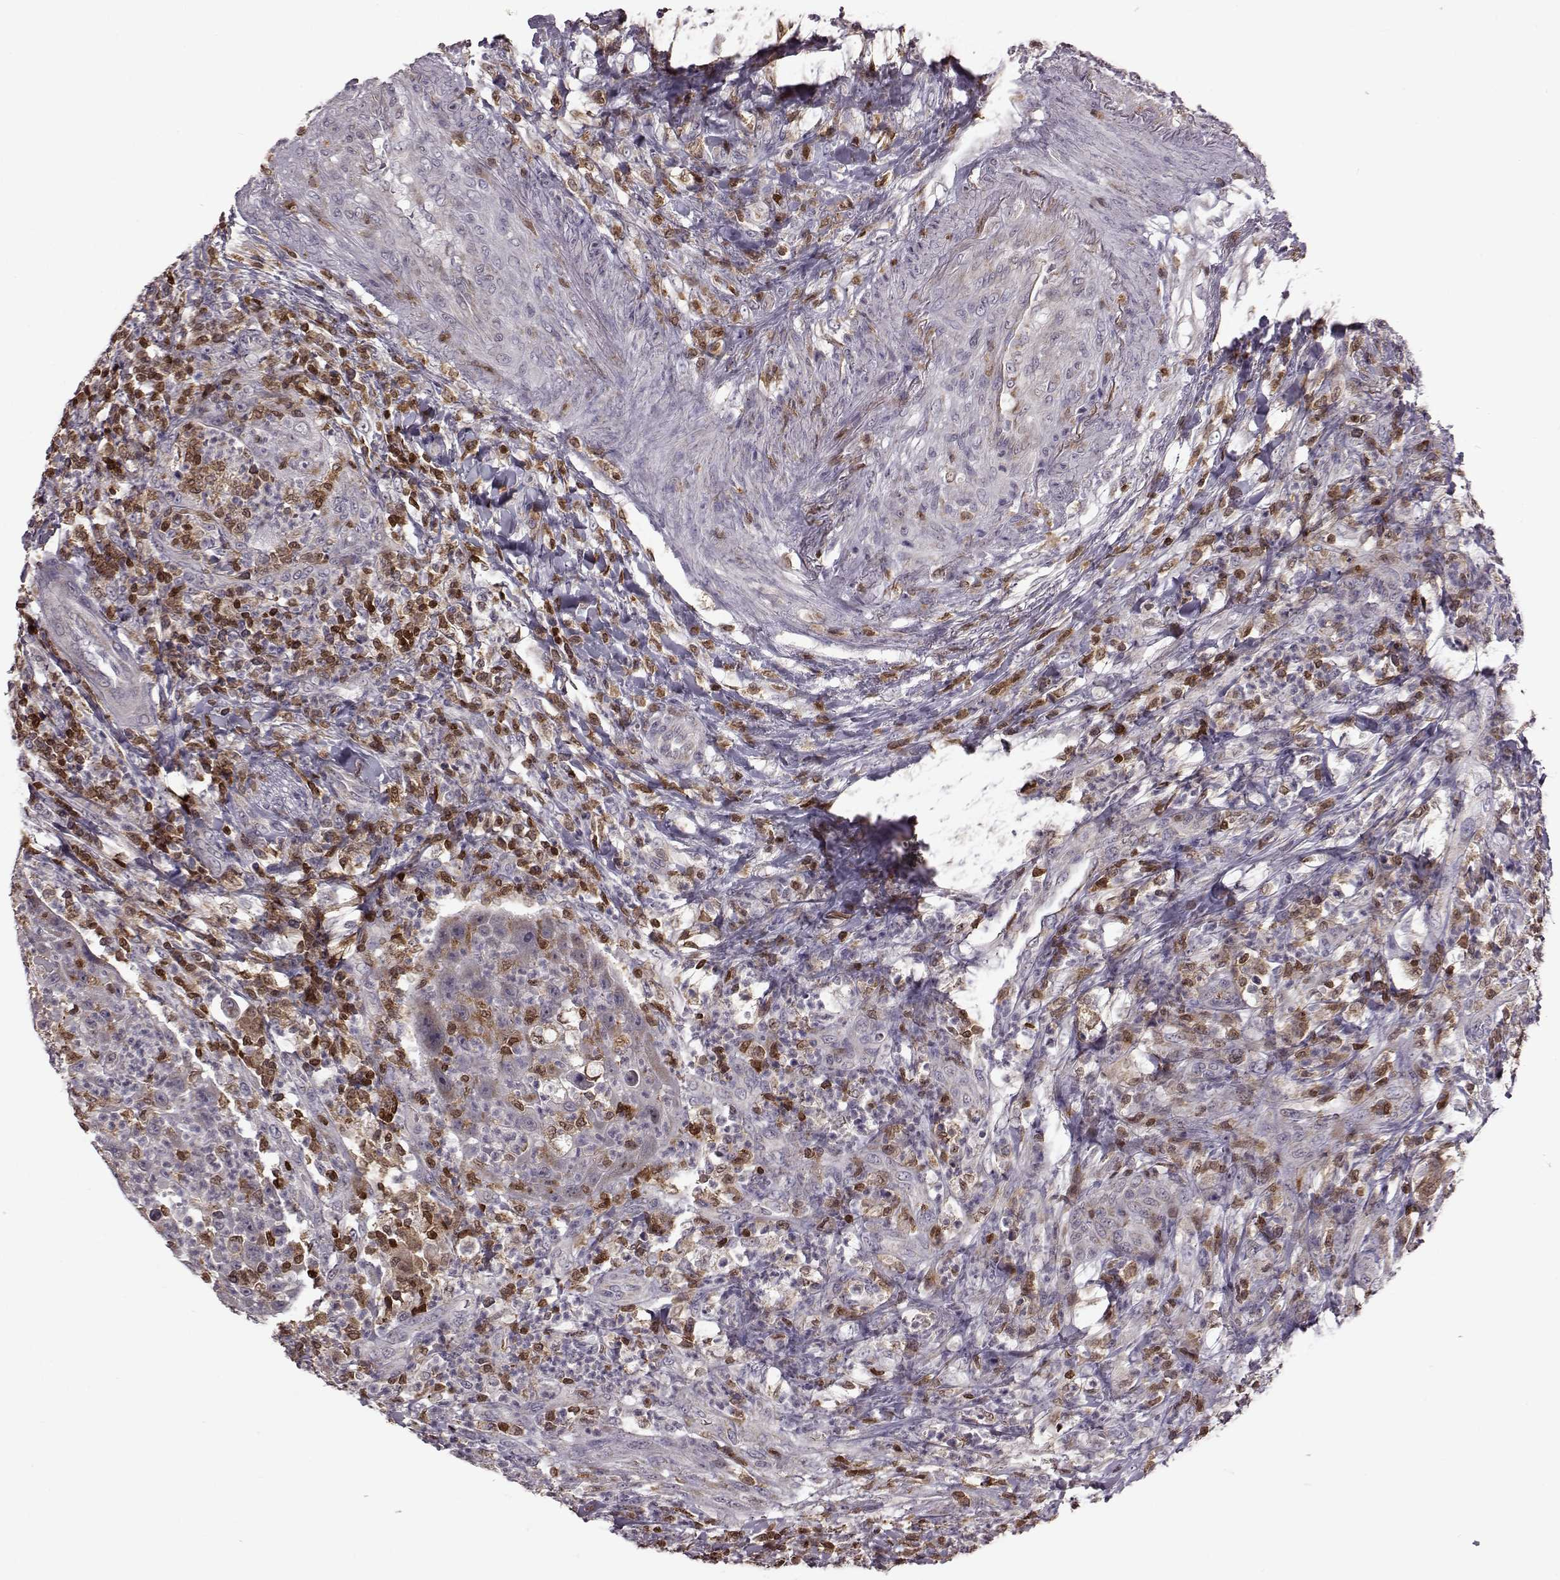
{"staining": {"intensity": "negative", "quantity": "none", "location": "none"}, "tissue": "head and neck cancer", "cell_type": "Tumor cells", "image_type": "cancer", "snomed": [{"axis": "morphology", "description": "Squamous cell carcinoma, NOS"}, {"axis": "topography", "description": "Head-Neck"}], "caption": "Immunohistochemistry of human head and neck cancer (squamous cell carcinoma) demonstrates no positivity in tumor cells. Brightfield microscopy of immunohistochemistry (IHC) stained with DAB (3,3'-diaminobenzidine) (brown) and hematoxylin (blue), captured at high magnification.", "gene": "DOK2", "patient": {"sex": "male", "age": 69}}